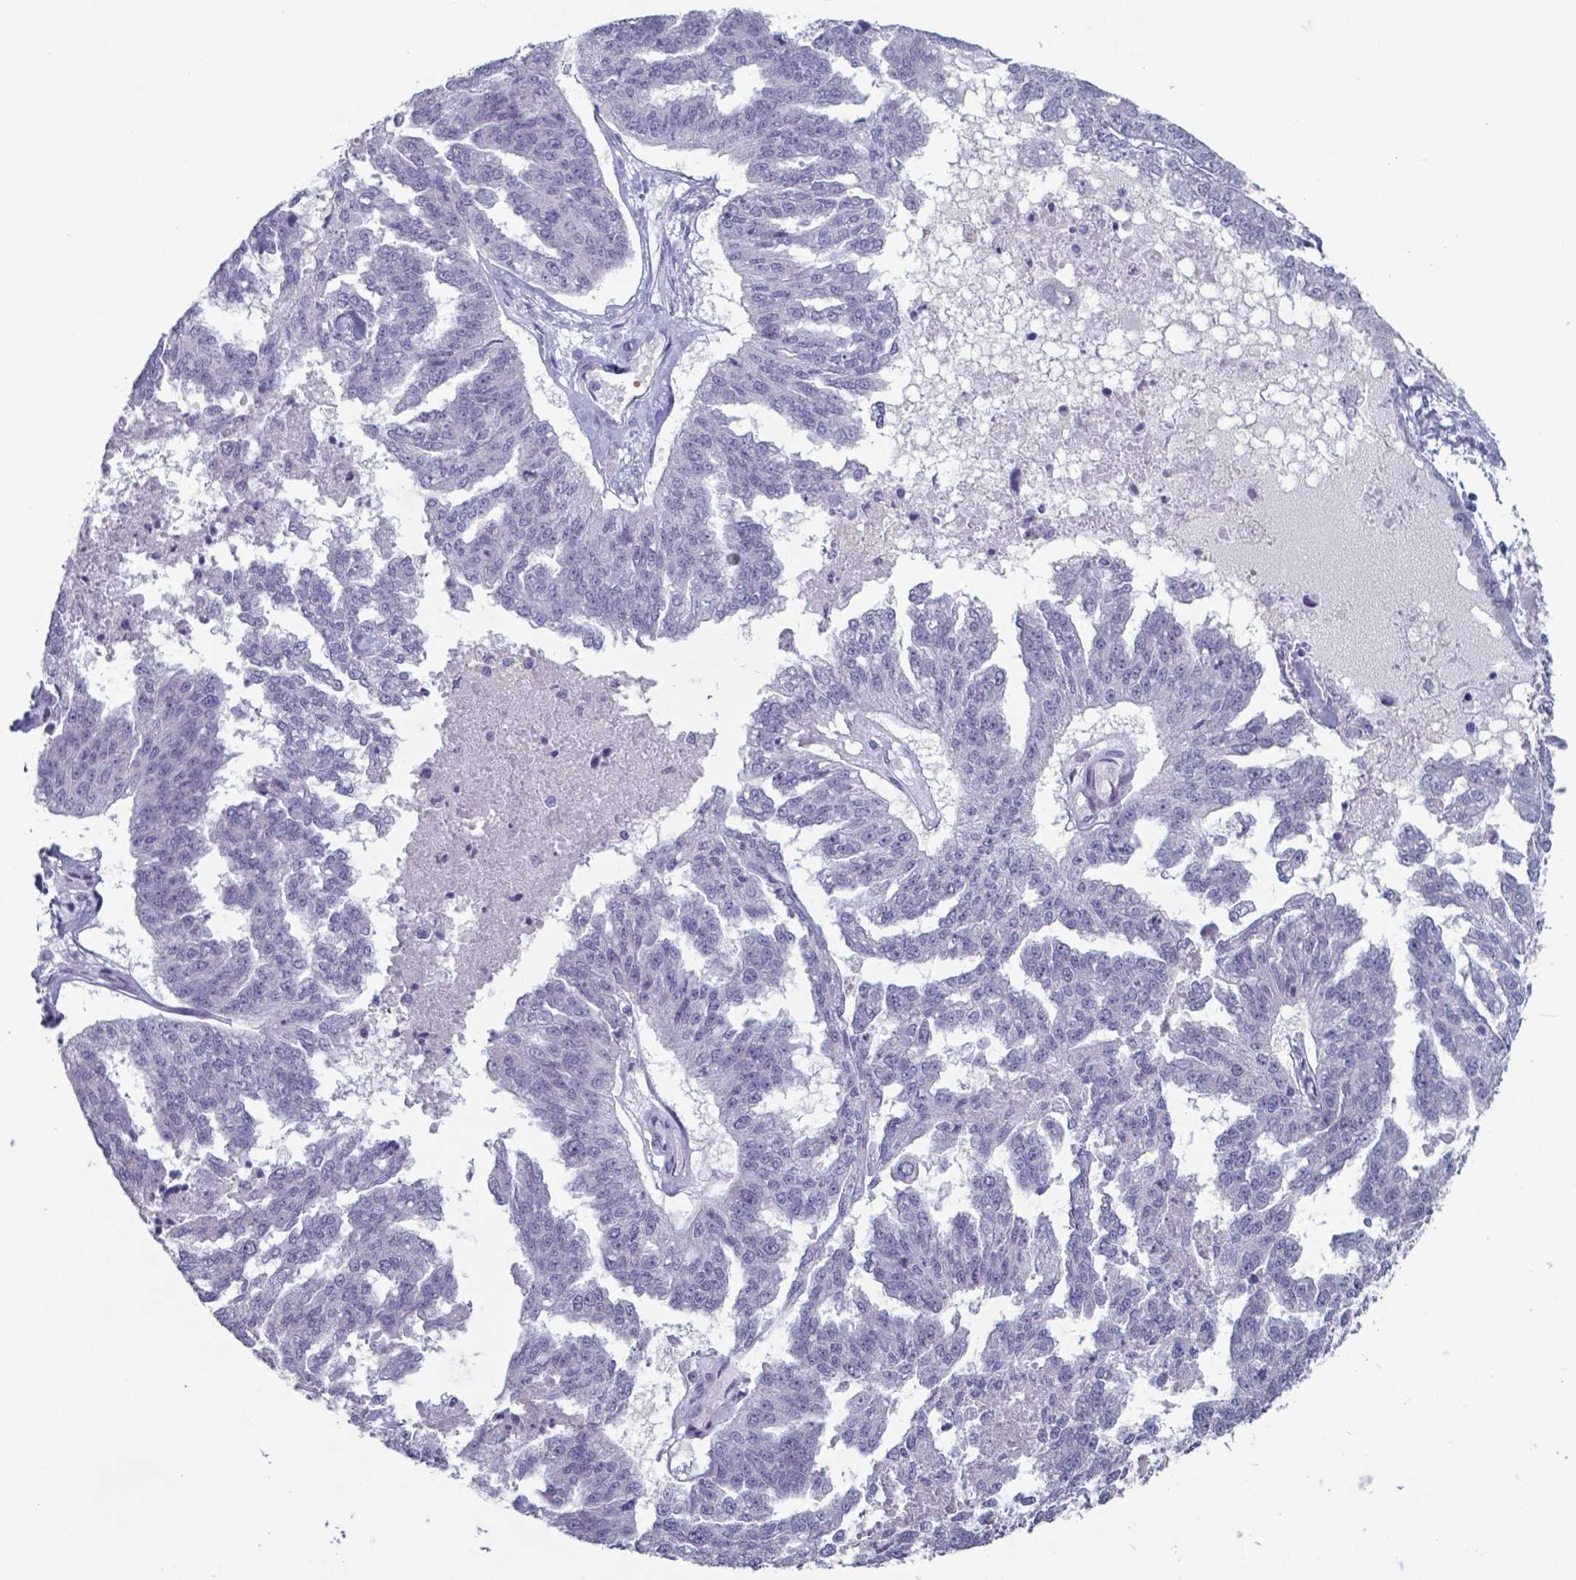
{"staining": {"intensity": "negative", "quantity": "none", "location": "none"}, "tissue": "ovarian cancer", "cell_type": "Tumor cells", "image_type": "cancer", "snomed": [{"axis": "morphology", "description": "Cystadenocarcinoma, serous, NOS"}, {"axis": "topography", "description": "Ovary"}], "caption": "This histopathology image is of serous cystadenocarcinoma (ovarian) stained with immunohistochemistry (IHC) to label a protein in brown with the nuclei are counter-stained blue. There is no staining in tumor cells.", "gene": "TDP2", "patient": {"sex": "female", "age": 58}}